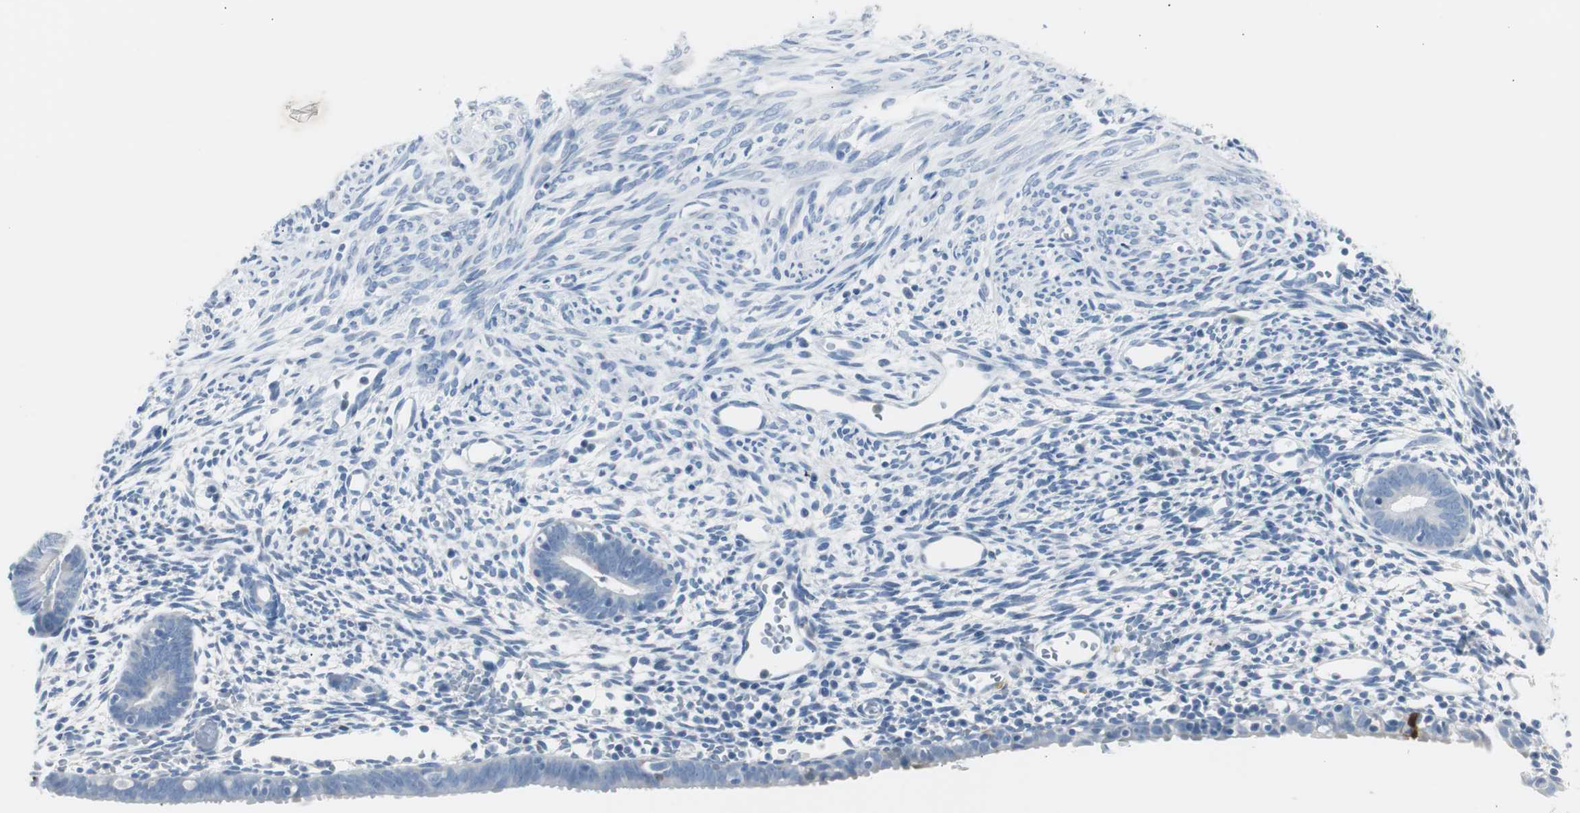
{"staining": {"intensity": "negative", "quantity": "none", "location": "none"}, "tissue": "endometrium", "cell_type": "Cells in endometrial stroma", "image_type": "normal", "snomed": [{"axis": "morphology", "description": "Normal tissue, NOS"}, {"axis": "morphology", "description": "Atrophy, NOS"}, {"axis": "topography", "description": "Uterus"}, {"axis": "topography", "description": "Endometrium"}], "caption": "This is a photomicrograph of immunohistochemistry (IHC) staining of unremarkable endometrium, which shows no expression in cells in endometrial stroma. (Immunohistochemistry, brightfield microscopy, high magnification).", "gene": "S100A7A", "patient": {"sex": "female", "age": 68}}